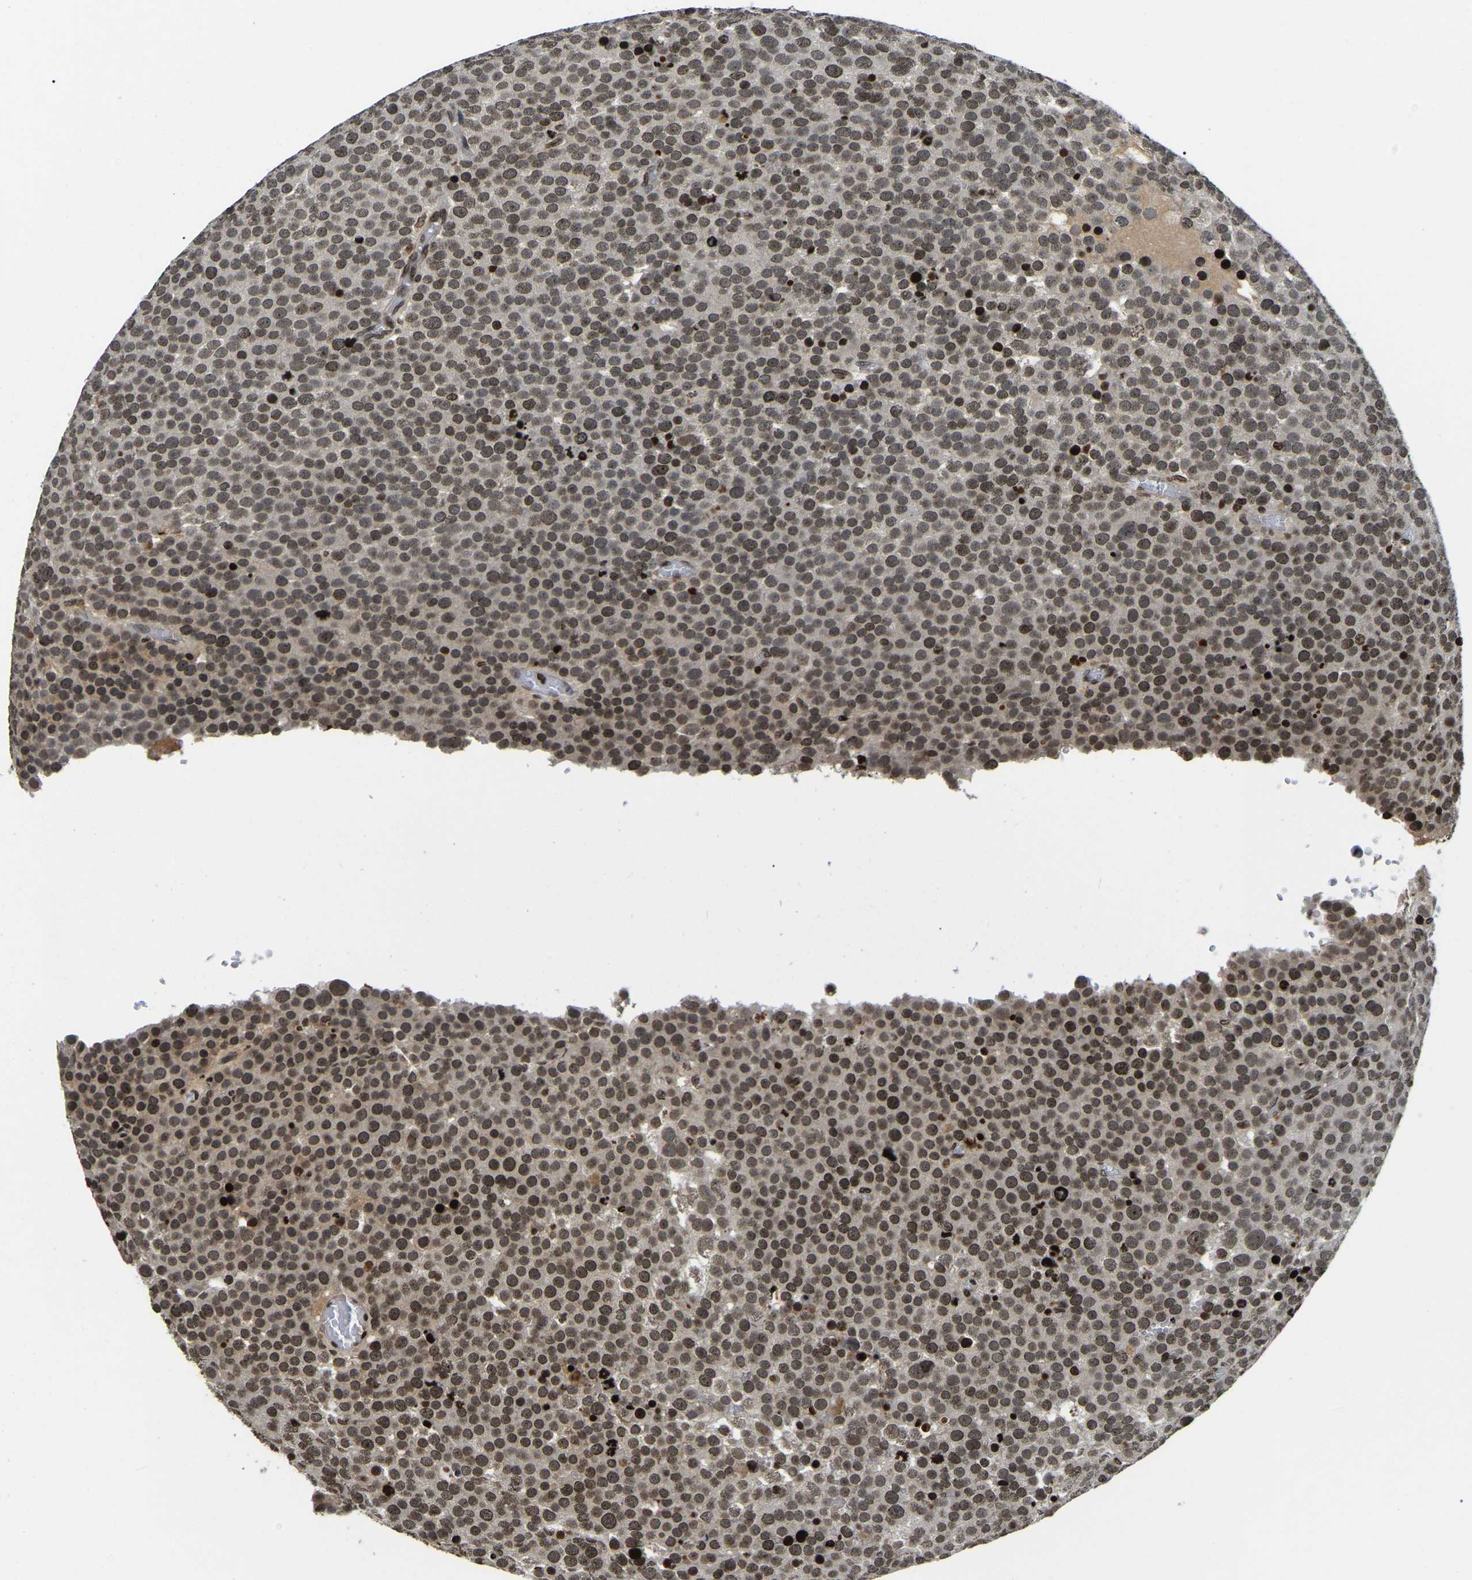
{"staining": {"intensity": "moderate", "quantity": ">75%", "location": "nuclear"}, "tissue": "testis cancer", "cell_type": "Tumor cells", "image_type": "cancer", "snomed": [{"axis": "morphology", "description": "Normal tissue, NOS"}, {"axis": "morphology", "description": "Seminoma, NOS"}, {"axis": "topography", "description": "Testis"}], "caption": "A brown stain highlights moderate nuclear positivity of a protein in human testis seminoma tumor cells.", "gene": "LRRC61", "patient": {"sex": "male", "age": 71}}